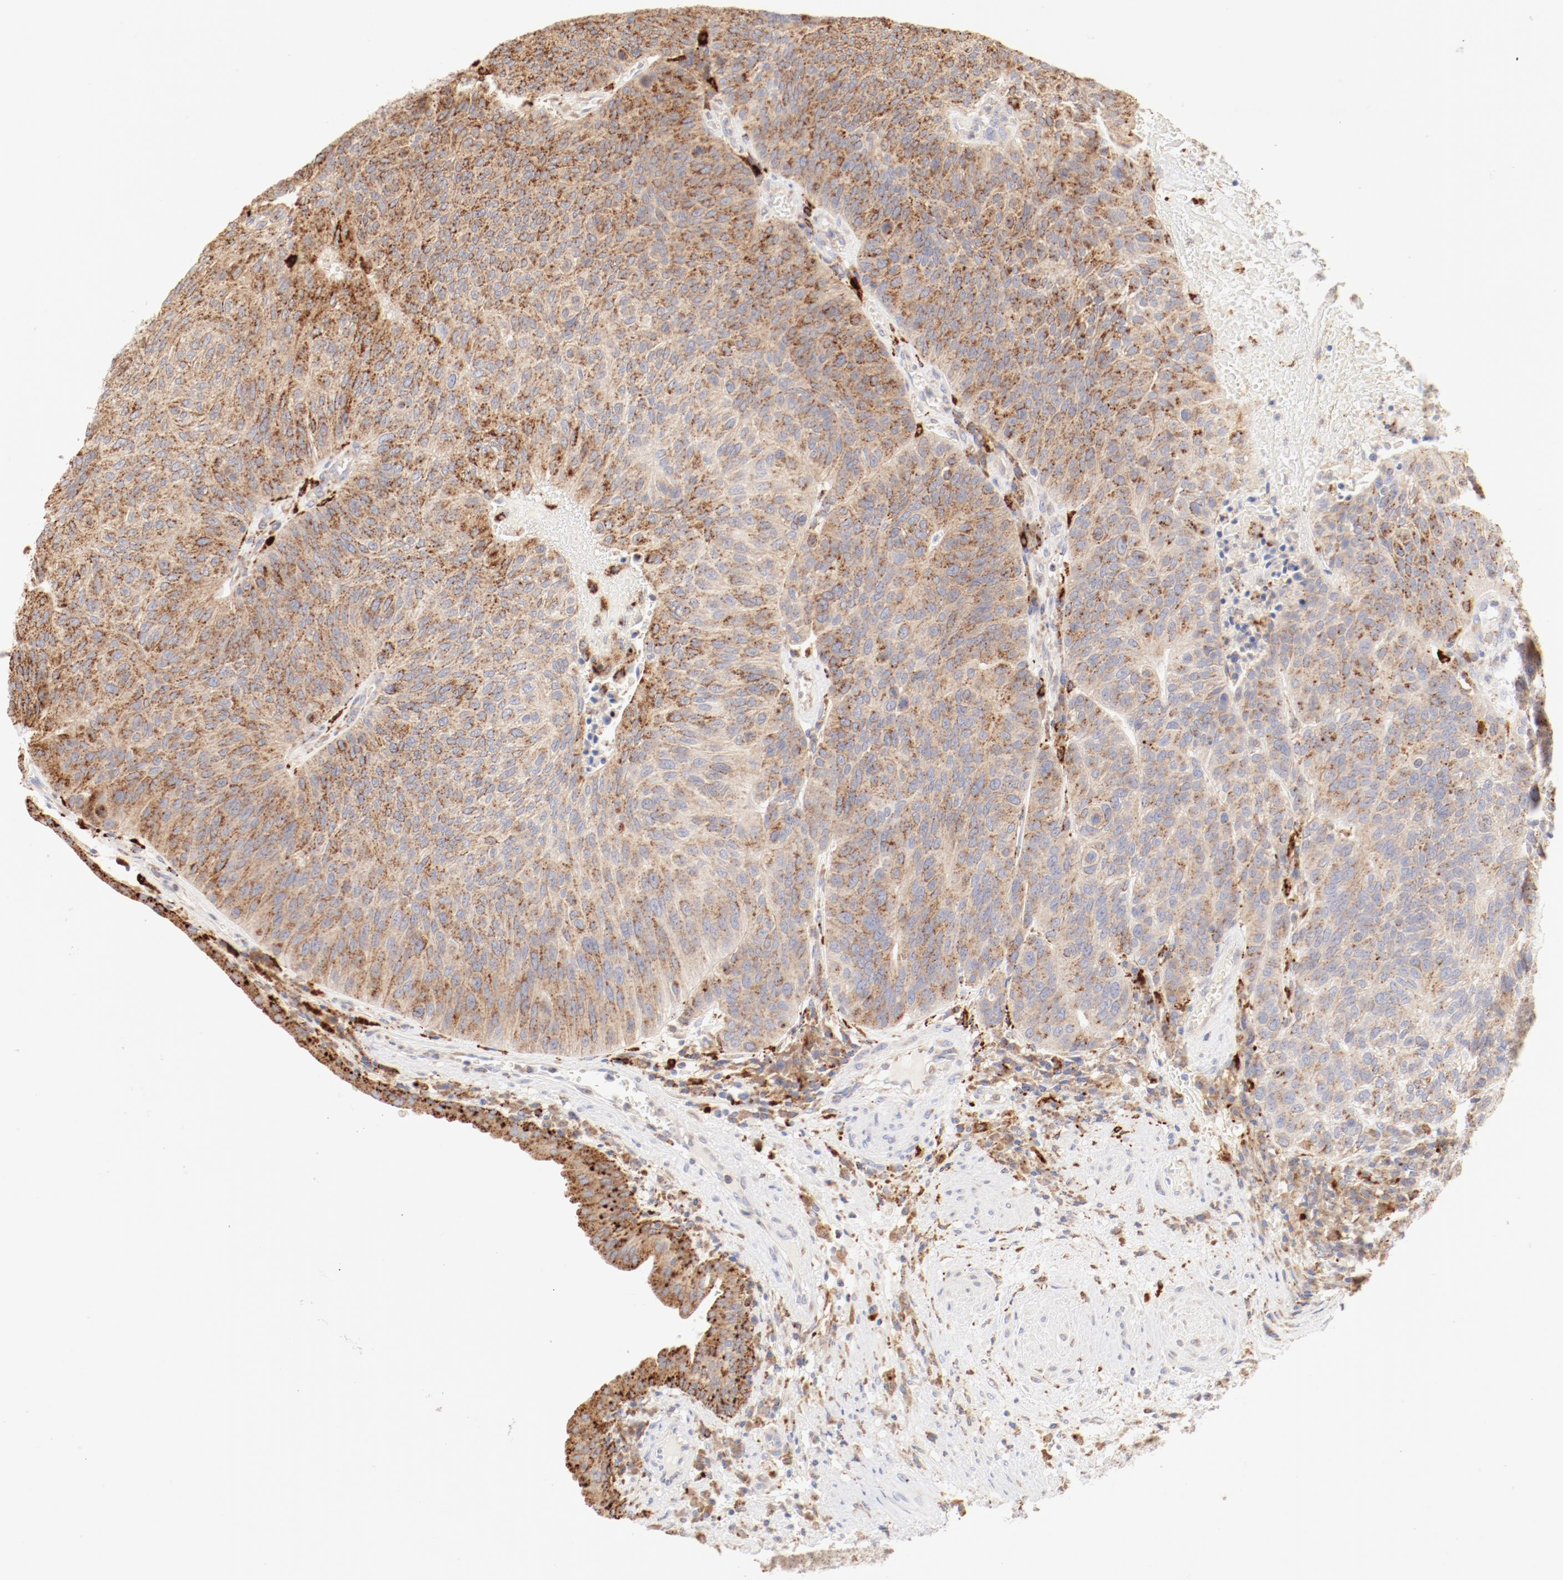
{"staining": {"intensity": "moderate", "quantity": ">75%", "location": "cytoplasmic/membranous"}, "tissue": "urothelial cancer", "cell_type": "Tumor cells", "image_type": "cancer", "snomed": [{"axis": "morphology", "description": "Urothelial carcinoma, High grade"}, {"axis": "topography", "description": "Urinary bladder"}], "caption": "High-grade urothelial carcinoma tissue shows moderate cytoplasmic/membranous expression in approximately >75% of tumor cells", "gene": "CTSH", "patient": {"sex": "male", "age": 66}}